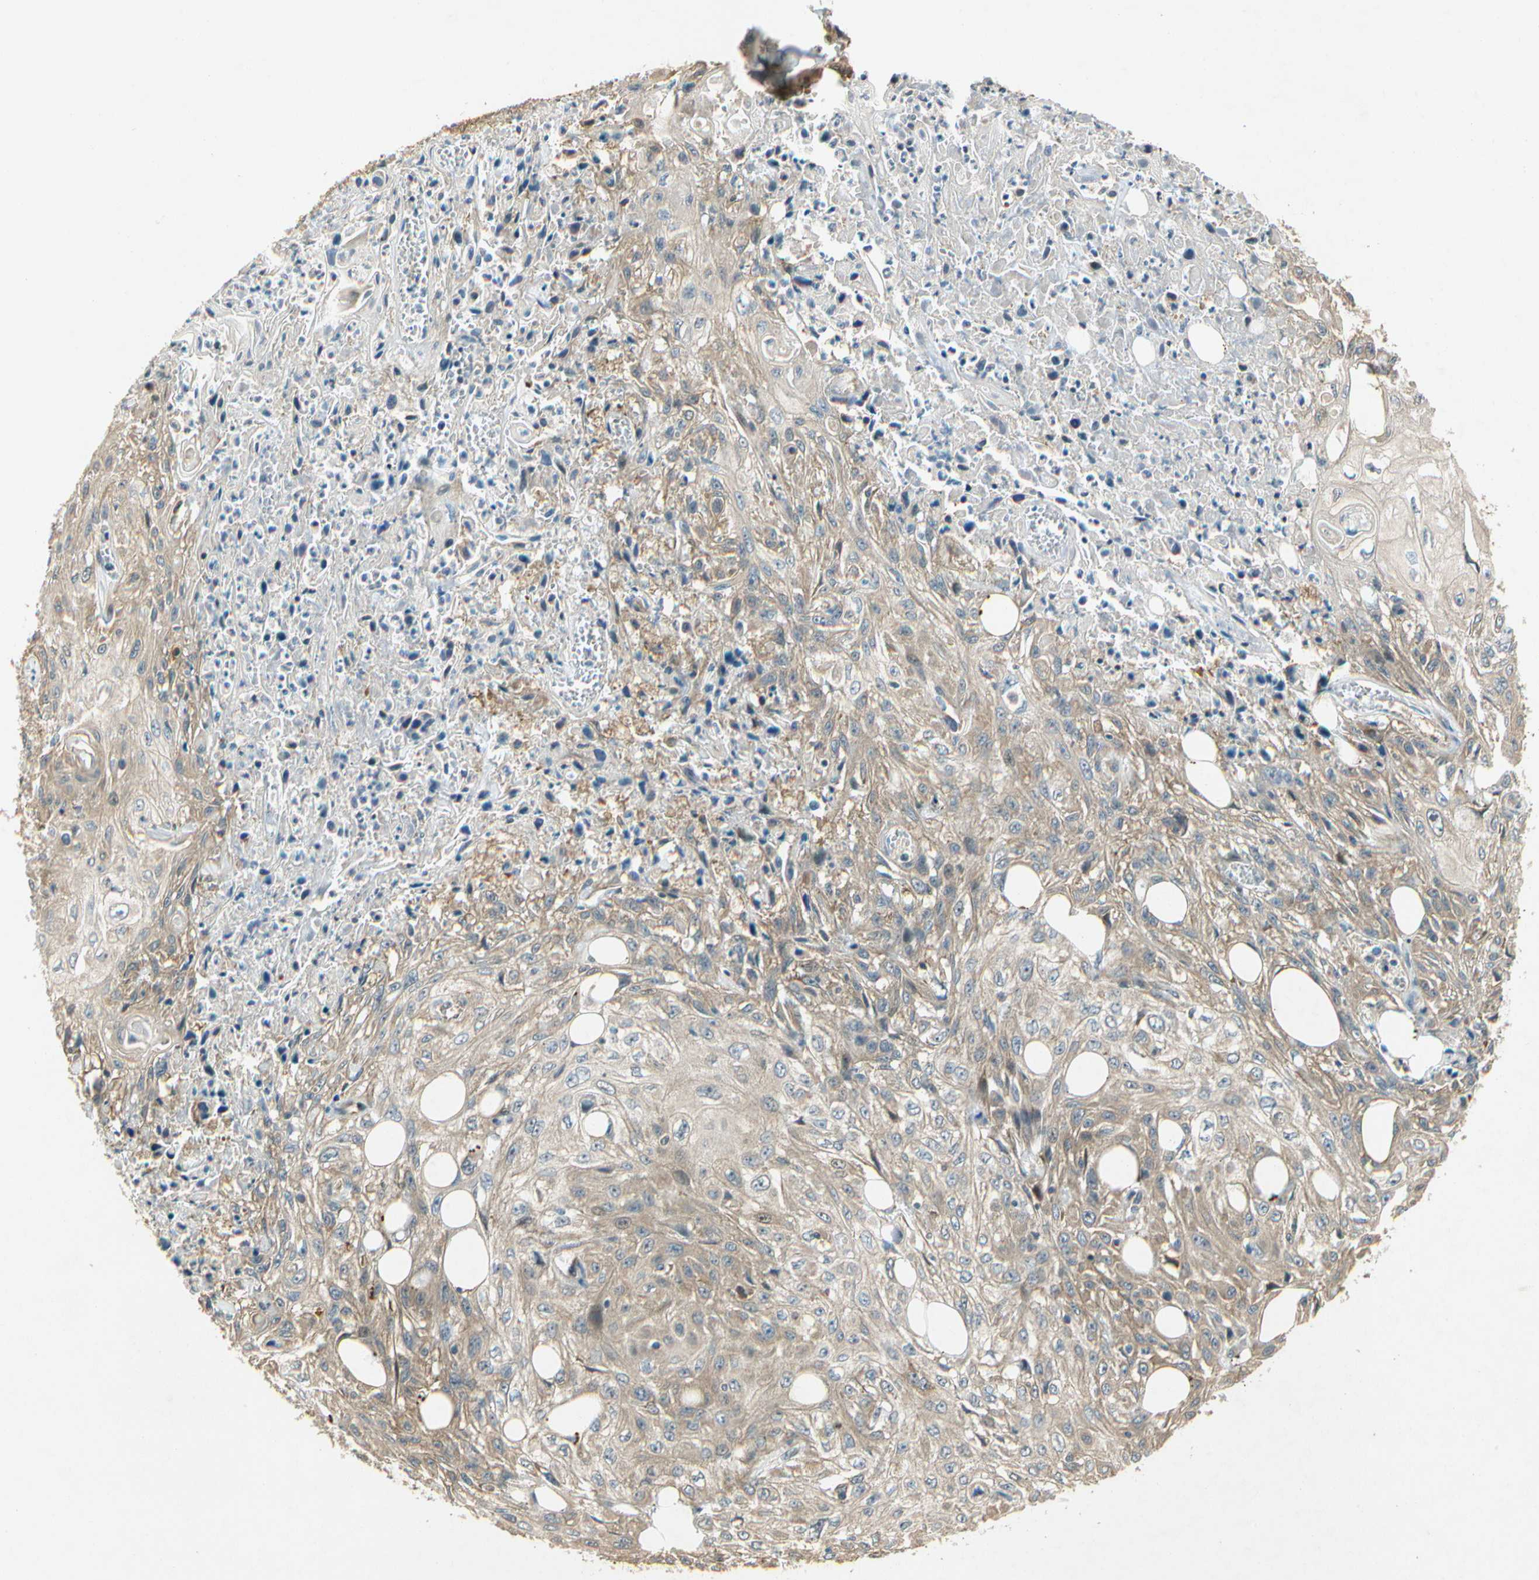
{"staining": {"intensity": "weak", "quantity": "25%-75%", "location": "cytoplasmic/membranous"}, "tissue": "skin cancer", "cell_type": "Tumor cells", "image_type": "cancer", "snomed": [{"axis": "morphology", "description": "Squamous cell carcinoma, NOS"}, {"axis": "morphology", "description": "Squamous cell carcinoma, metastatic, NOS"}, {"axis": "topography", "description": "Skin"}, {"axis": "topography", "description": "Lymph node"}], "caption": "Immunohistochemical staining of skin squamous cell carcinoma exhibits low levels of weak cytoplasmic/membranous protein expression in approximately 25%-75% of tumor cells.", "gene": "EIF1AX", "patient": {"sex": "male", "age": 75}}